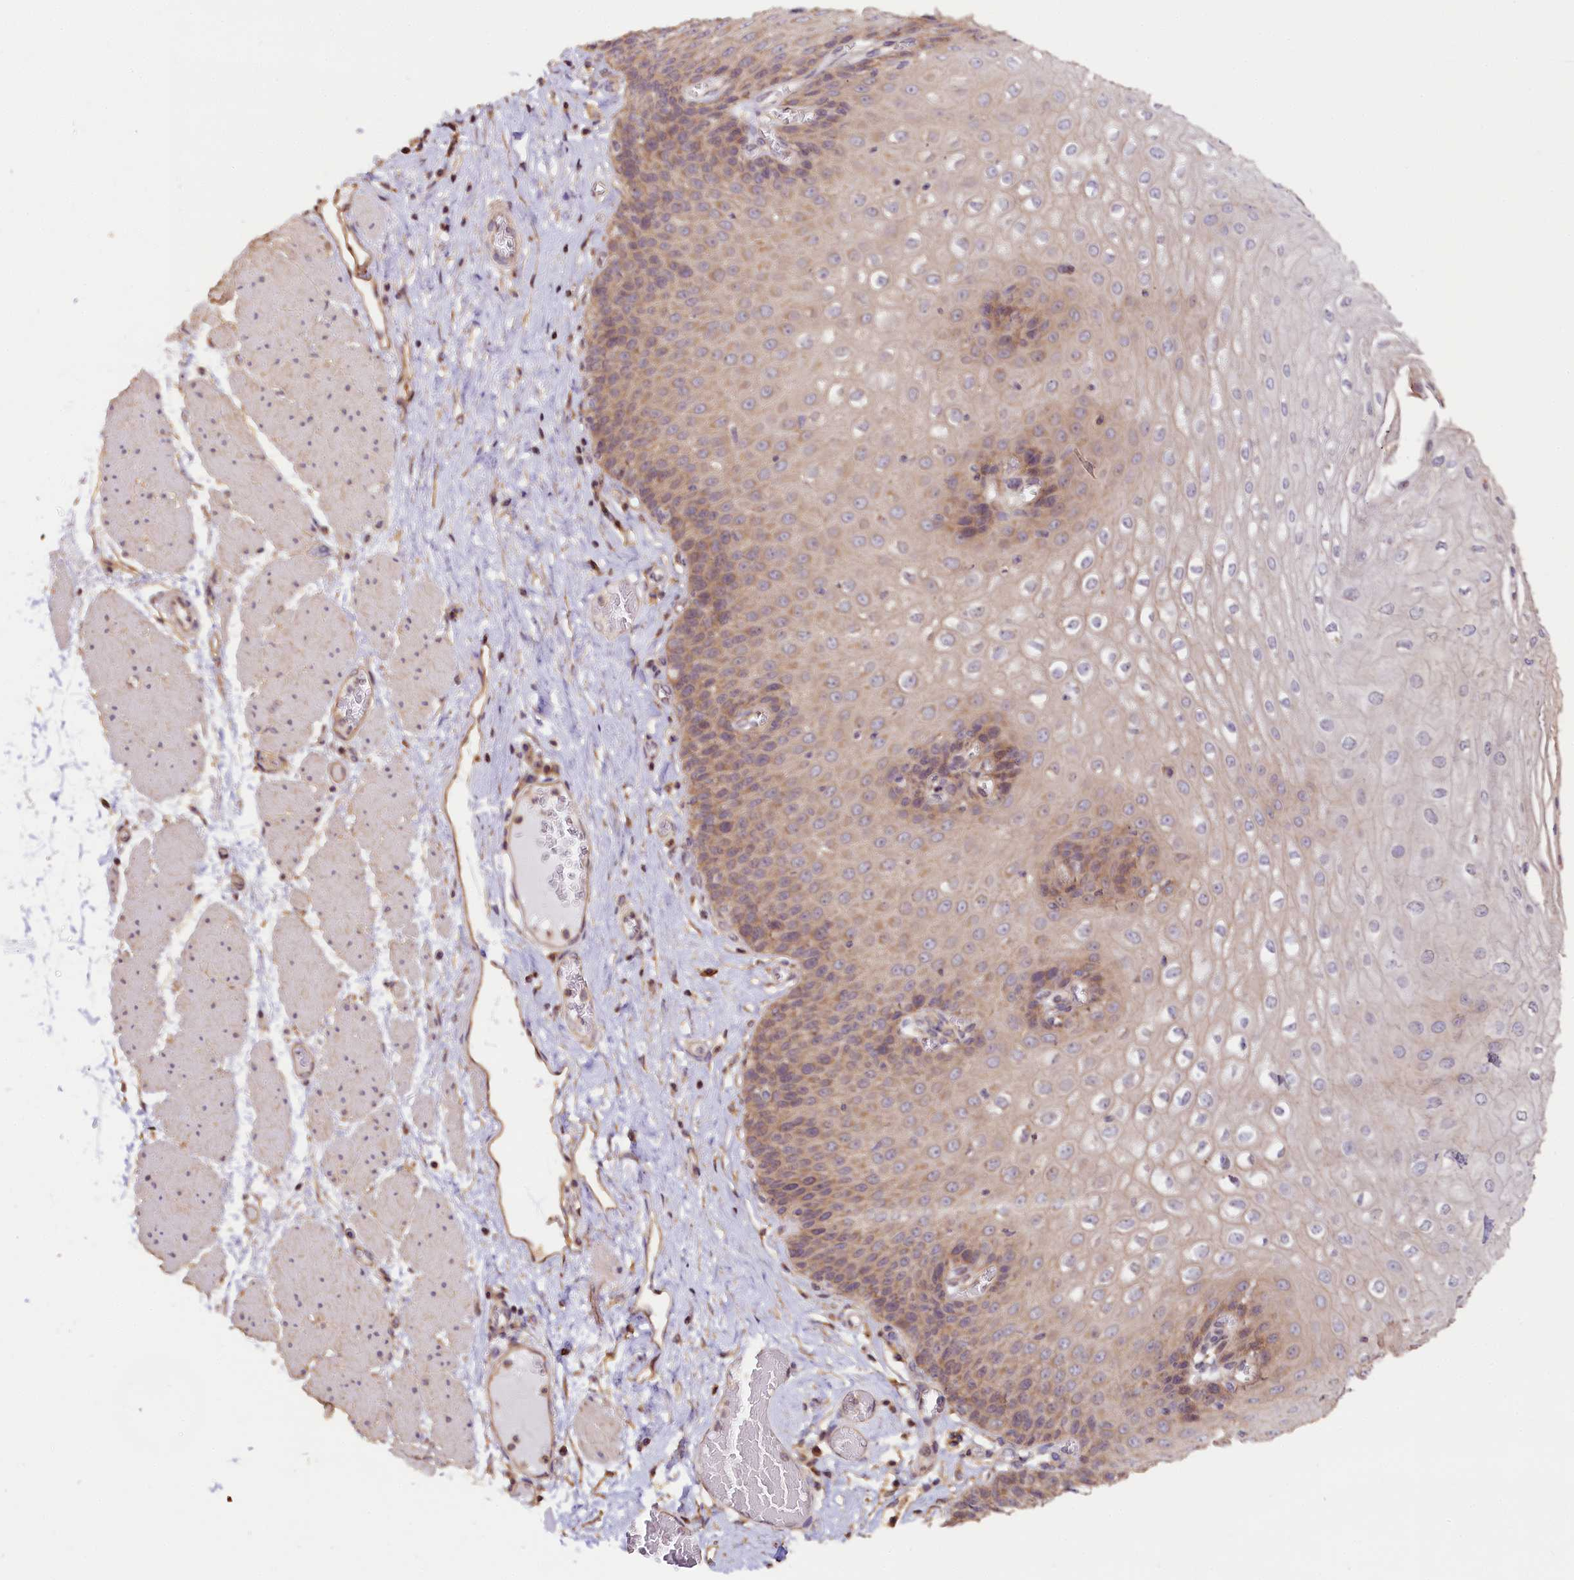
{"staining": {"intensity": "moderate", "quantity": "25%-75%", "location": "cytoplasmic/membranous"}, "tissue": "esophagus", "cell_type": "Squamous epithelial cells", "image_type": "normal", "snomed": [{"axis": "morphology", "description": "Normal tissue, NOS"}, {"axis": "topography", "description": "Esophagus"}], "caption": "IHC of normal esophagus reveals medium levels of moderate cytoplasmic/membranous positivity in about 25%-75% of squamous epithelial cells. Immunohistochemistry stains the protein in brown and the nuclei are stained blue.", "gene": "KATNB1", "patient": {"sex": "male", "age": 60}}